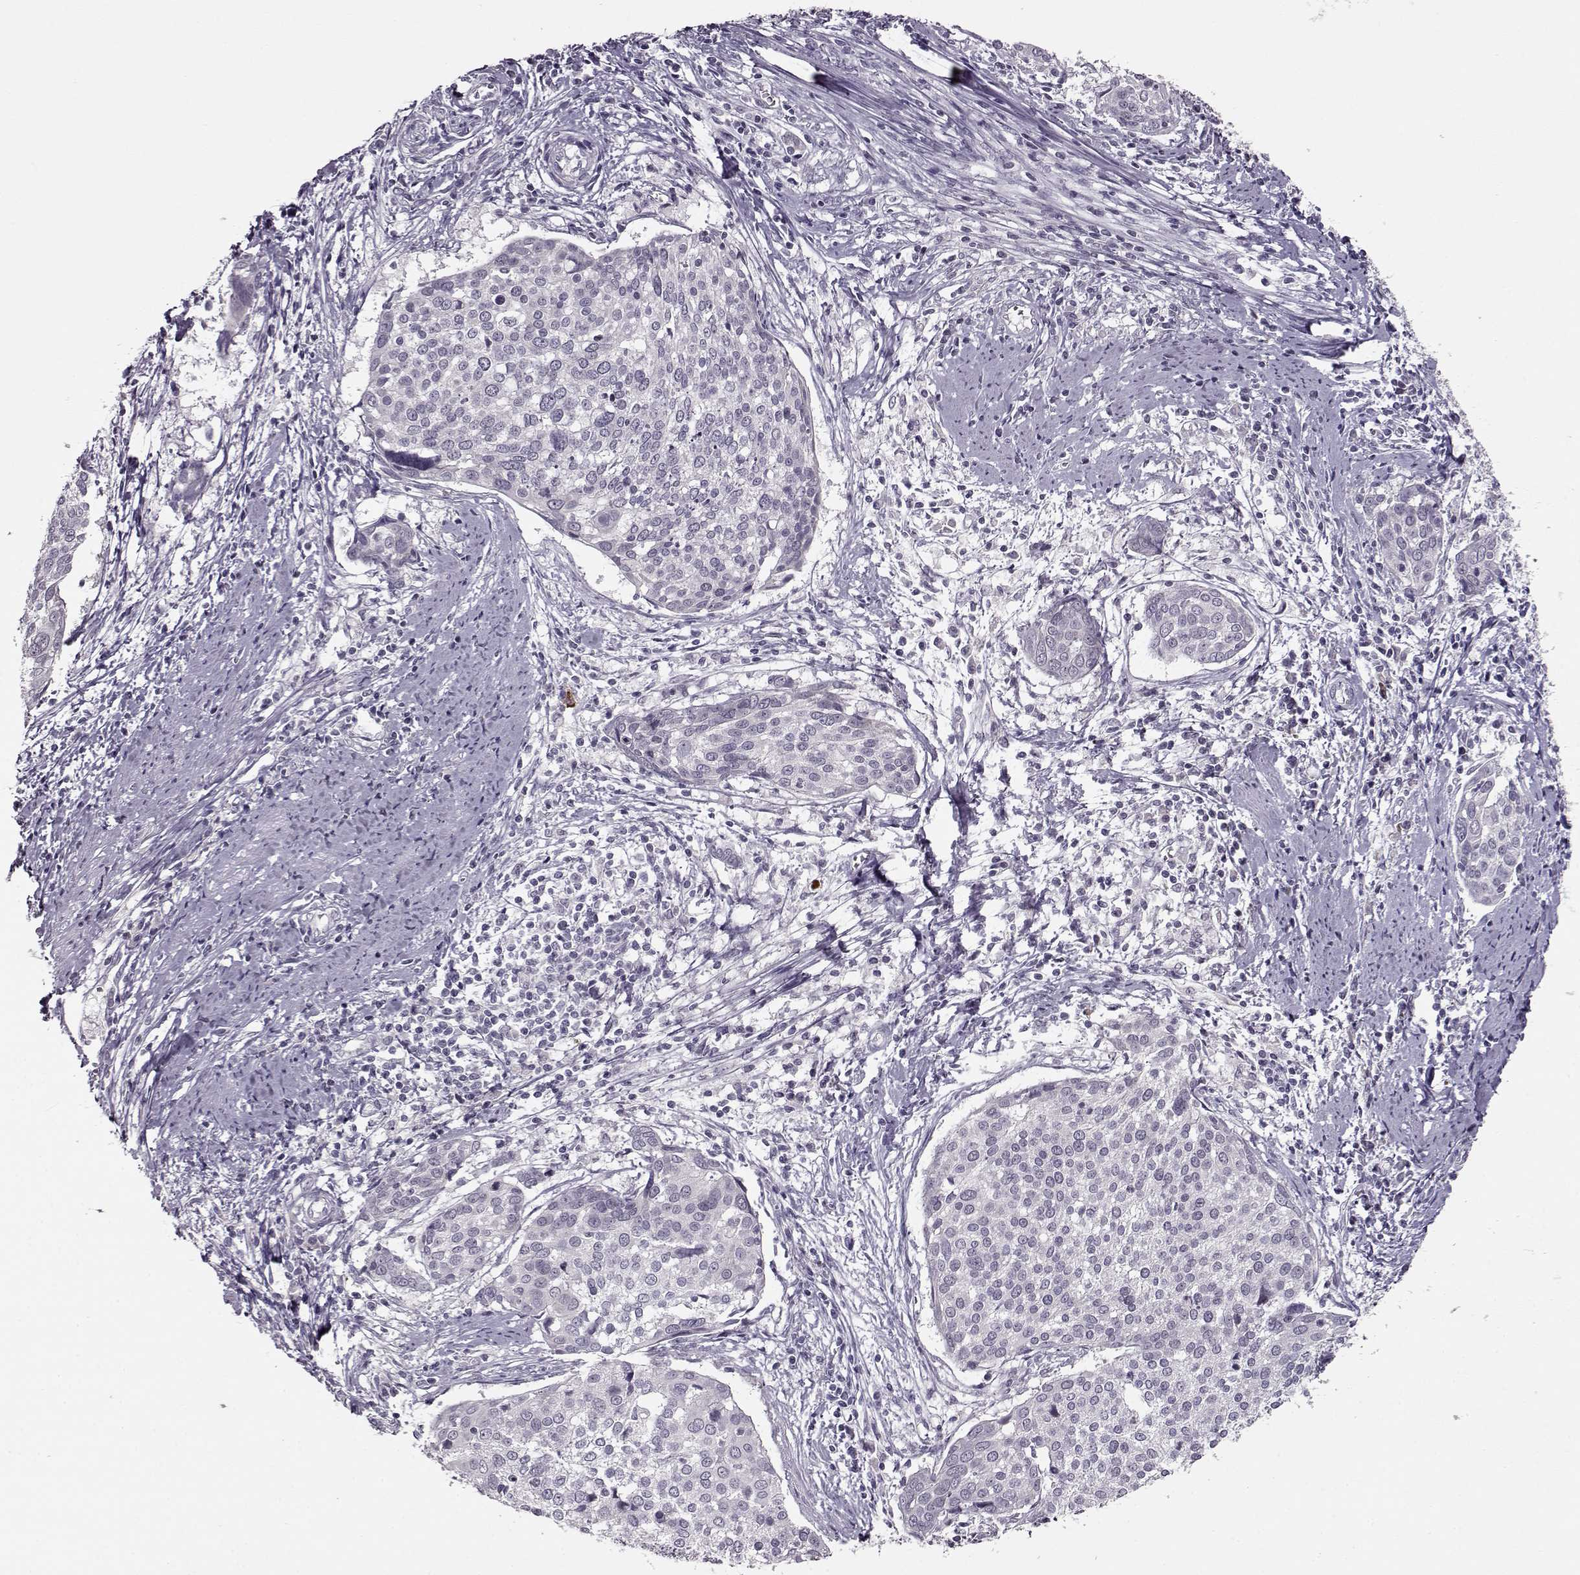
{"staining": {"intensity": "negative", "quantity": "none", "location": "none"}, "tissue": "cervical cancer", "cell_type": "Tumor cells", "image_type": "cancer", "snomed": [{"axis": "morphology", "description": "Squamous cell carcinoma, NOS"}, {"axis": "topography", "description": "Cervix"}], "caption": "Cervical cancer was stained to show a protein in brown. There is no significant expression in tumor cells. The staining is performed using DAB brown chromogen with nuclei counter-stained in using hematoxylin.", "gene": "RP1L1", "patient": {"sex": "female", "age": 39}}